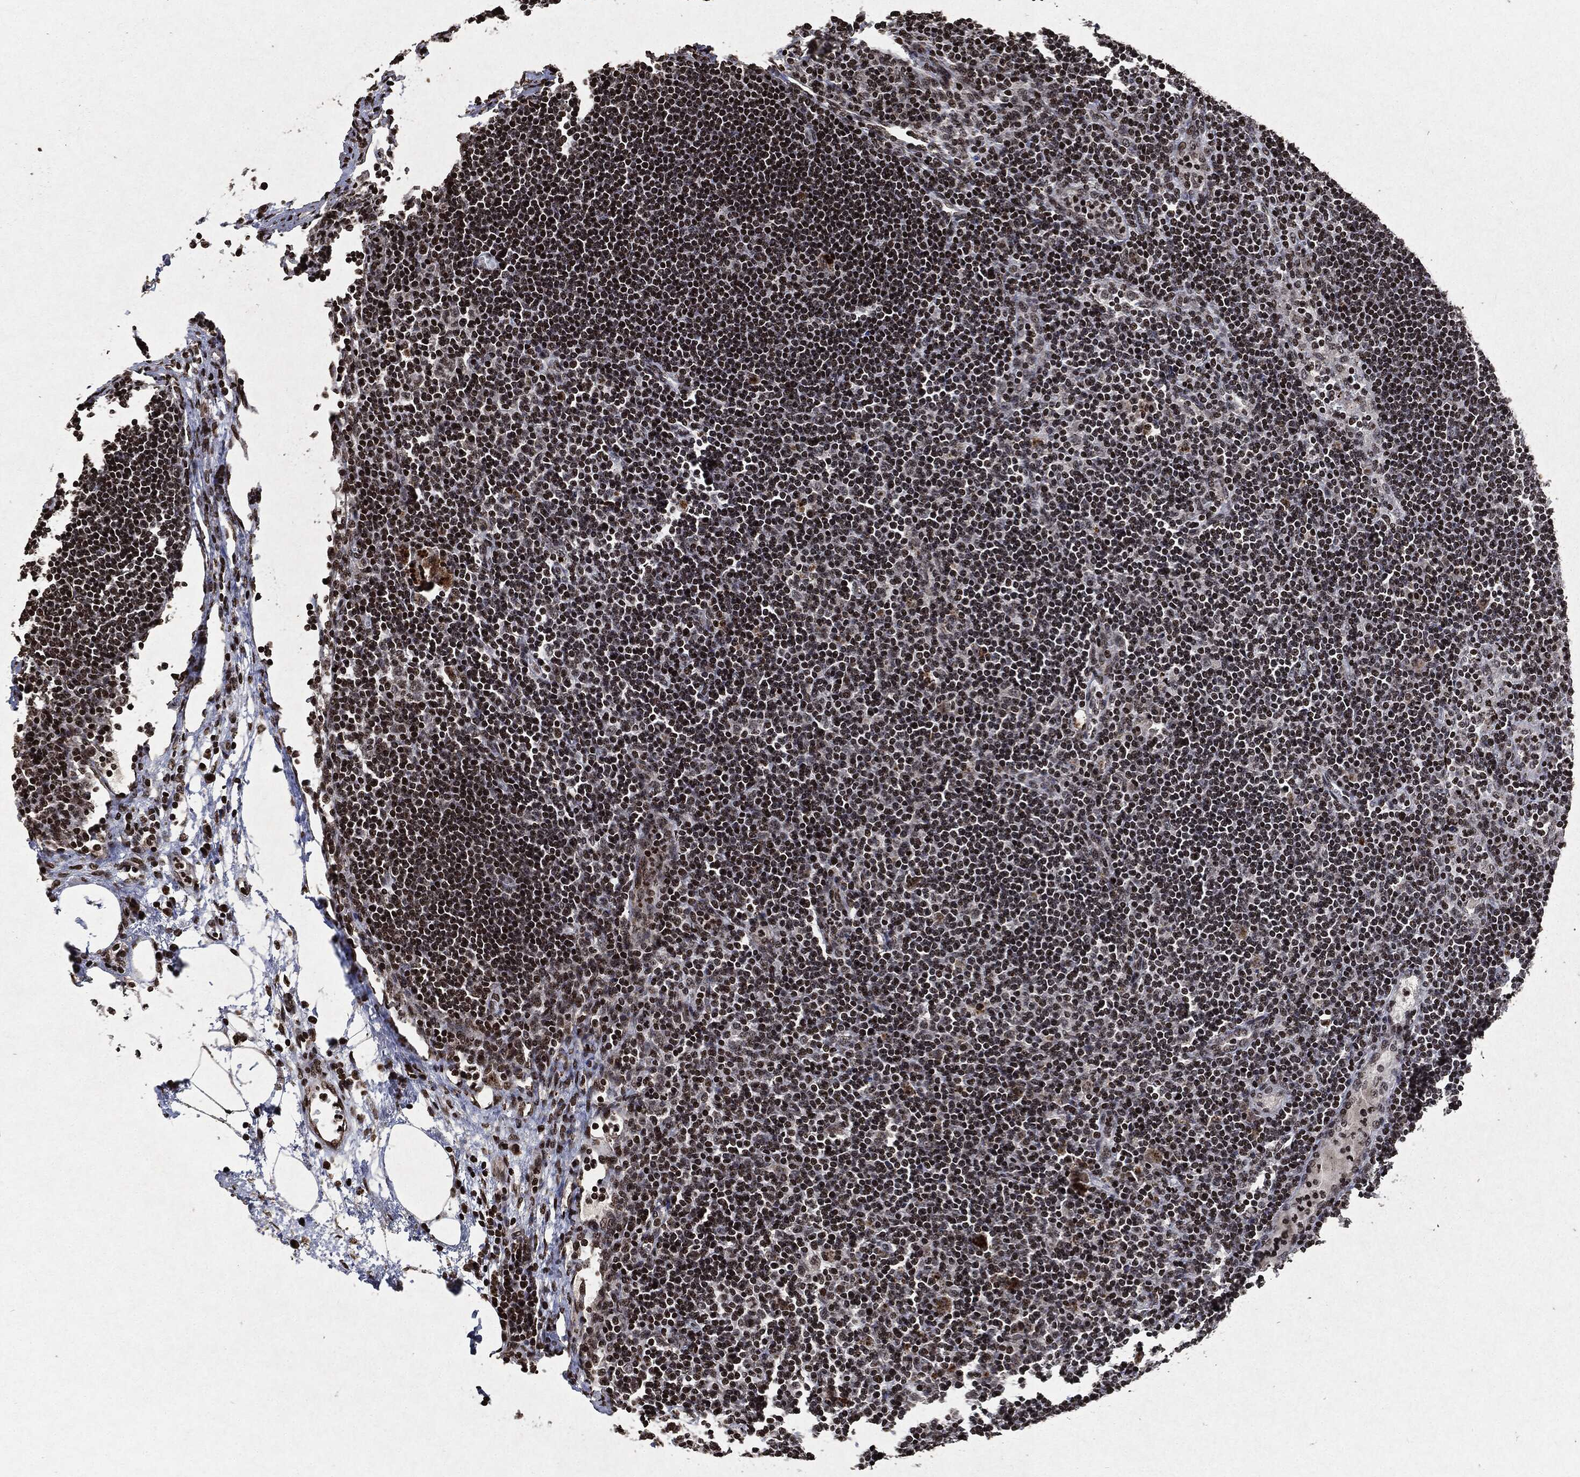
{"staining": {"intensity": "strong", "quantity": "25%-75%", "location": "nuclear"}, "tissue": "lymph node", "cell_type": "Non-germinal center cells", "image_type": "normal", "snomed": [{"axis": "morphology", "description": "Normal tissue, NOS"}, {"axis": "topography", "description": "Lymph node"}], "caption": "Lymph node stained with immunohistochemistry (IHC) reveals strong nuclear staining in about 25%-75% of non-germinal center cells. (DAB IHC, brown staining for protein, blue staining for nuclei).", "gene": "JUN", "patient": {"sex": "female", "age": 67}}